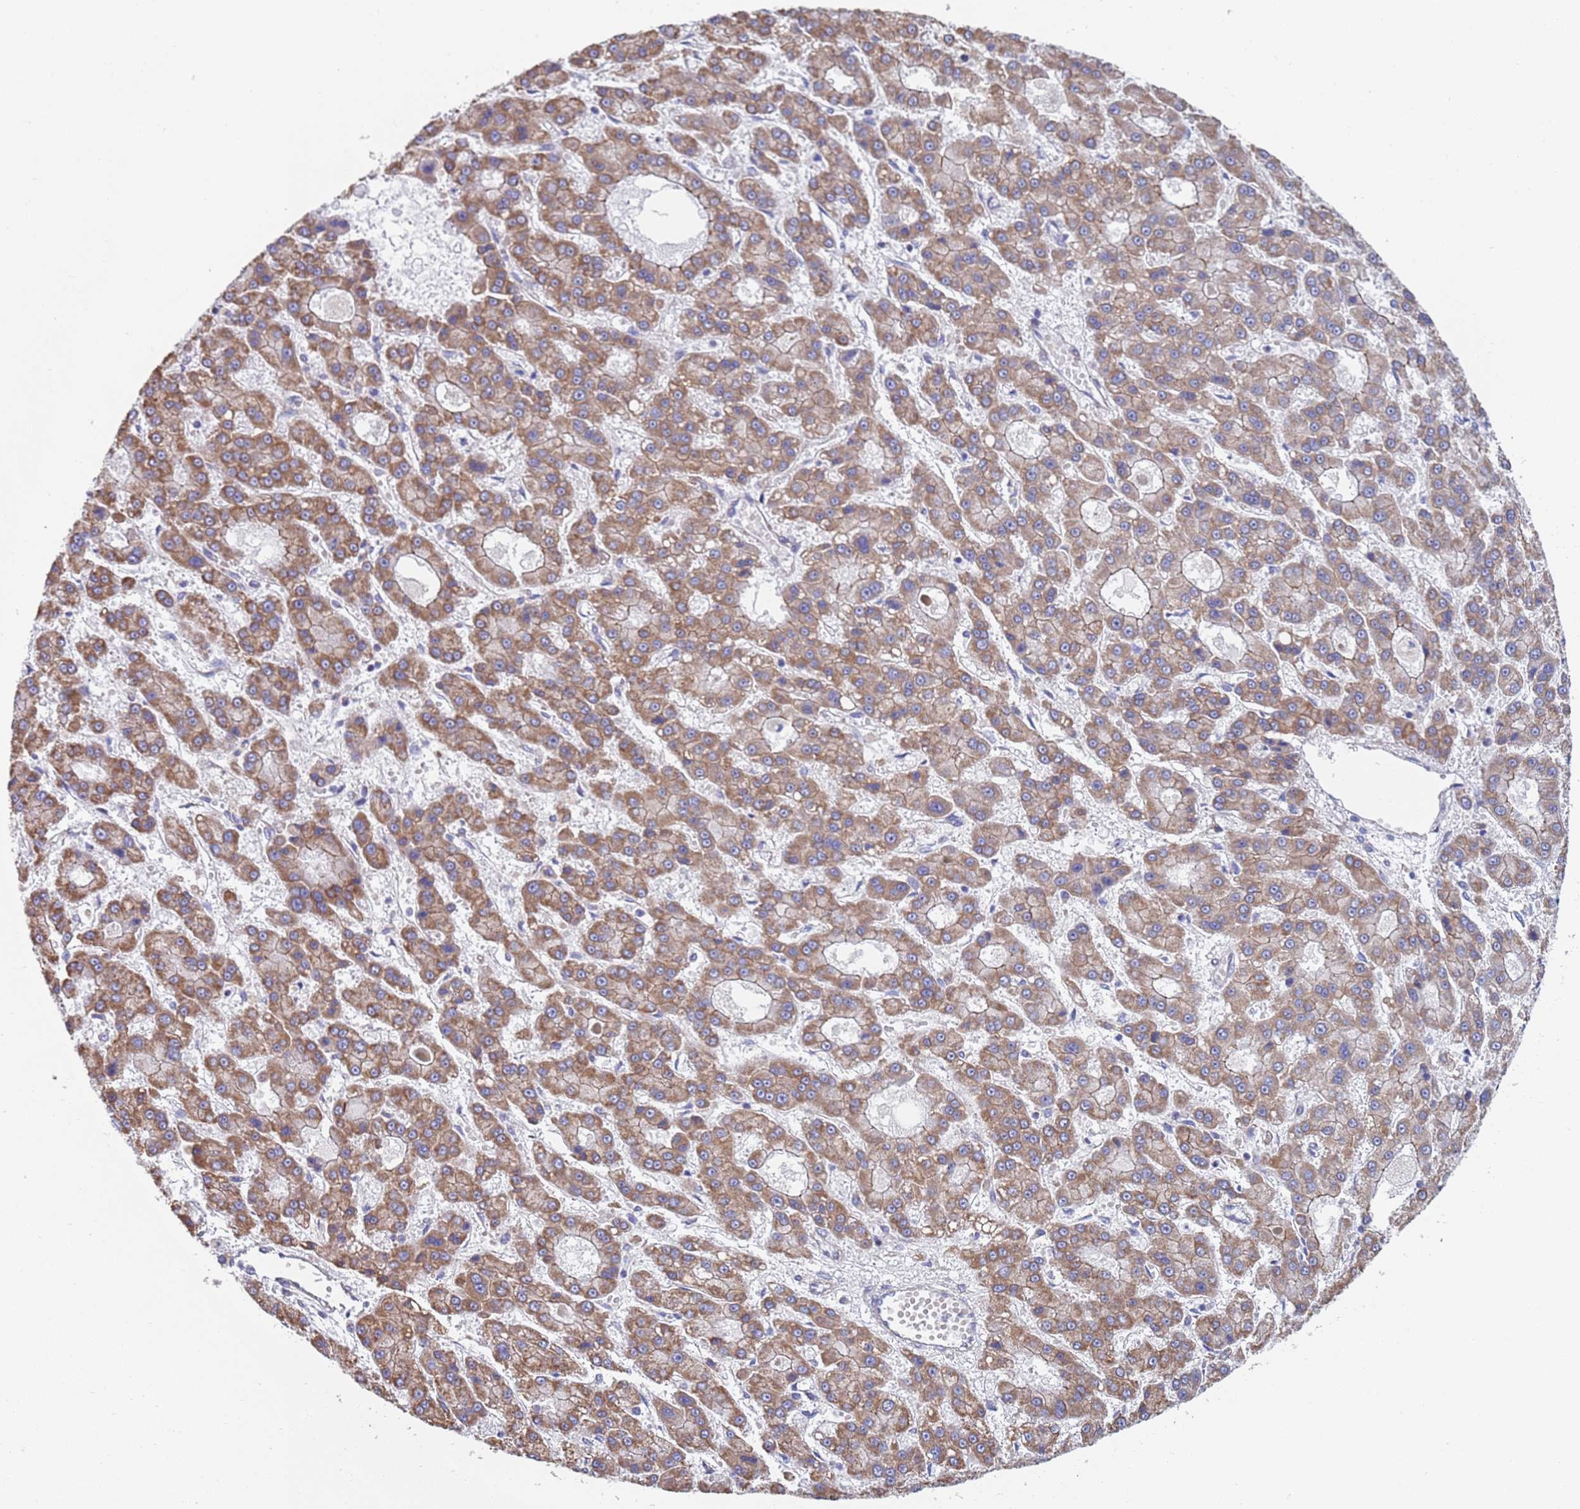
{"staining": {"intensity": "moderate", "quantity": ">75%", "location": "cytoplasmic/membranous"}, "tissue": "liver cancer", "cell_type": "Tumor cells", "image_type": "cancer", "snomed": [{"axis": "morphology", "description": "Carcinoma, Hepatocellular, NOS"}, {"axis": "topography", "description": "Liver"}], "caption": "Protein expression by immunohistochemistry (IHC) reveals moderate cytoplasmic/membranous expression in about >75% of tumor cells in liver cancer (hepatocellular carcinoma).", "gene": "PWWP3A", "patient": {"sex": "male", "age": 70}}